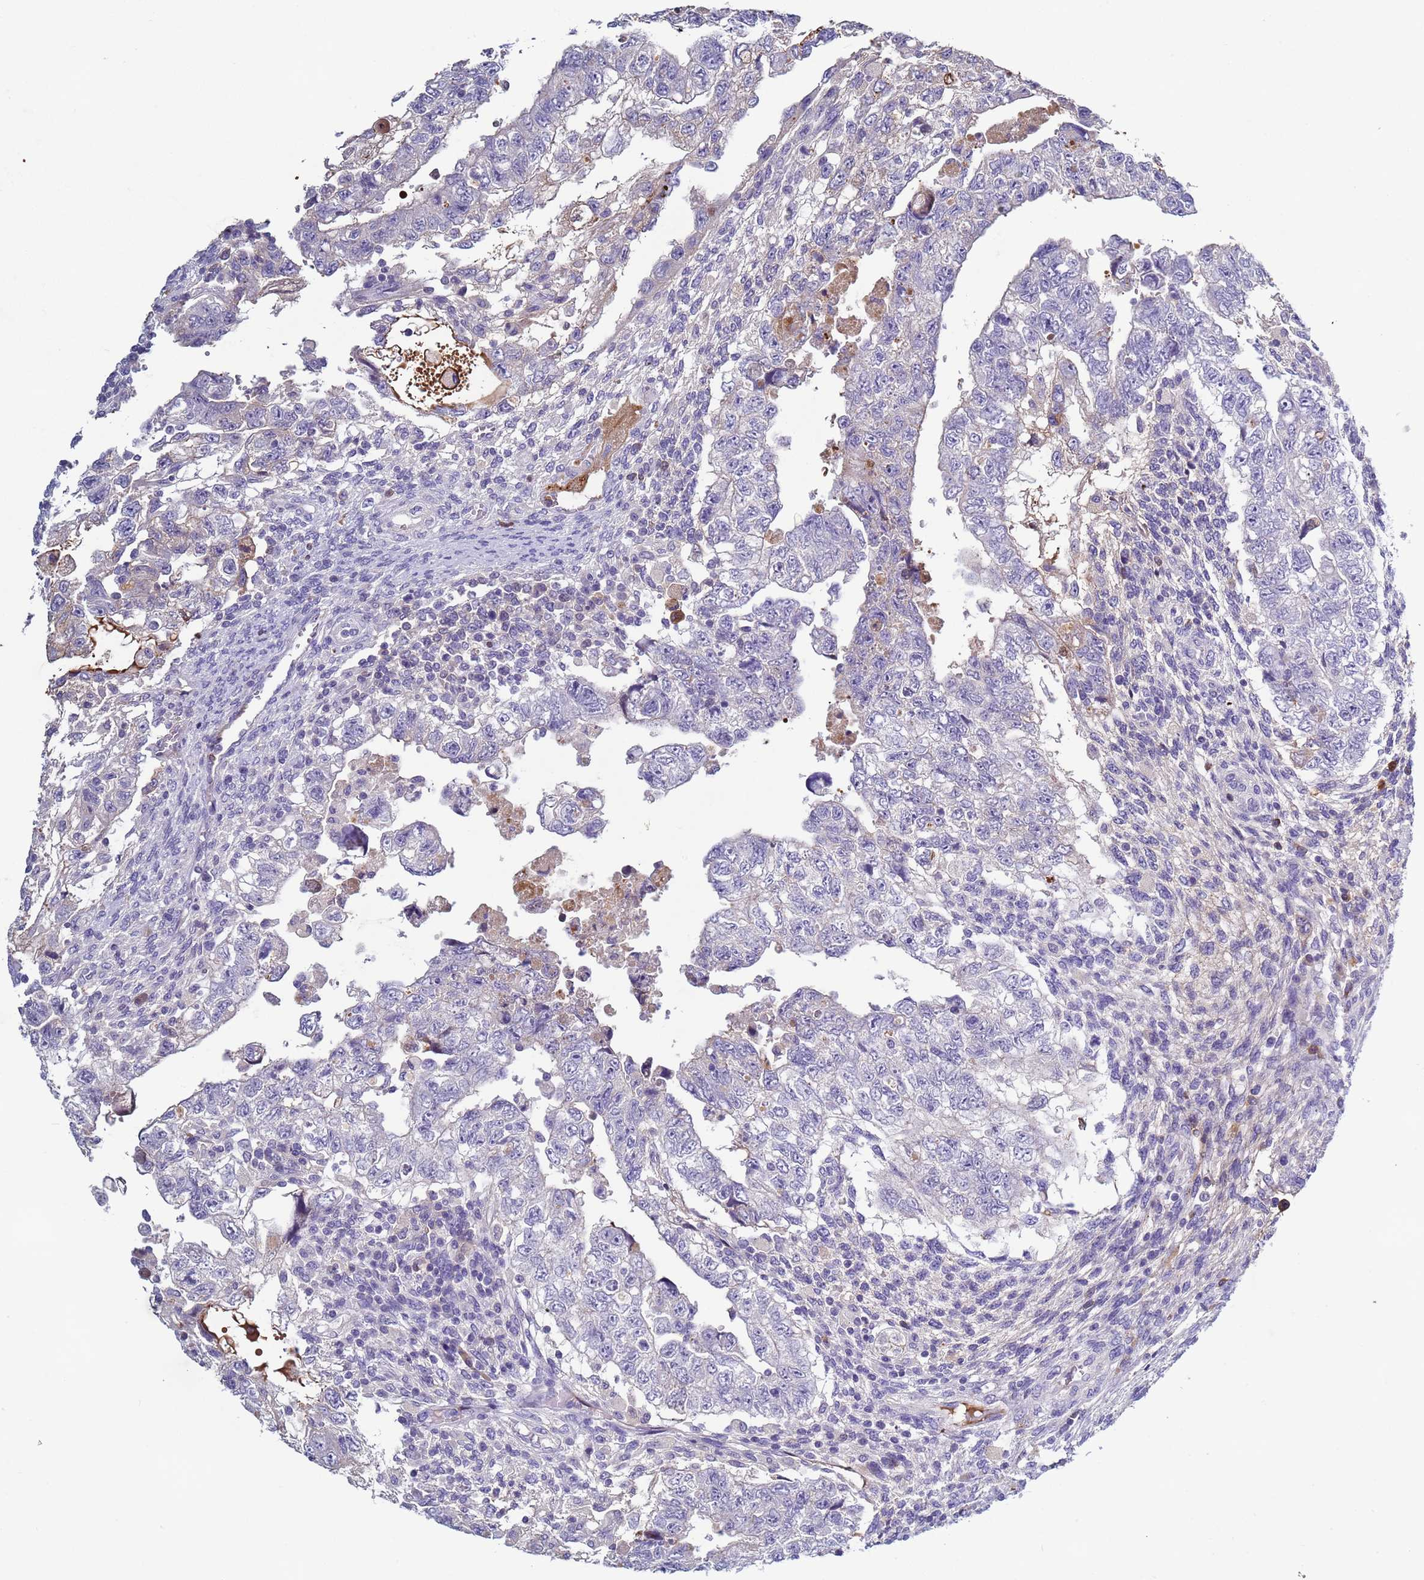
{"staining": {"intensity": "negative", "quantity": "none", "location": "none"}, "tissue": "testis cancer", "cell_type": "Tumor cells", "image_type": "cancer", "snomed": [{"axis": "morphology", "description": "Carcinoma, Embryonal, NOS"}, {"axis": "topography", "description": "Testis"}], "caption": "DAB immunohistochemical staining of testis cancer displays no significant staining in tumor cells.", "gene": "TRIM51", "patient": {"sex": "male", "age": 36}}